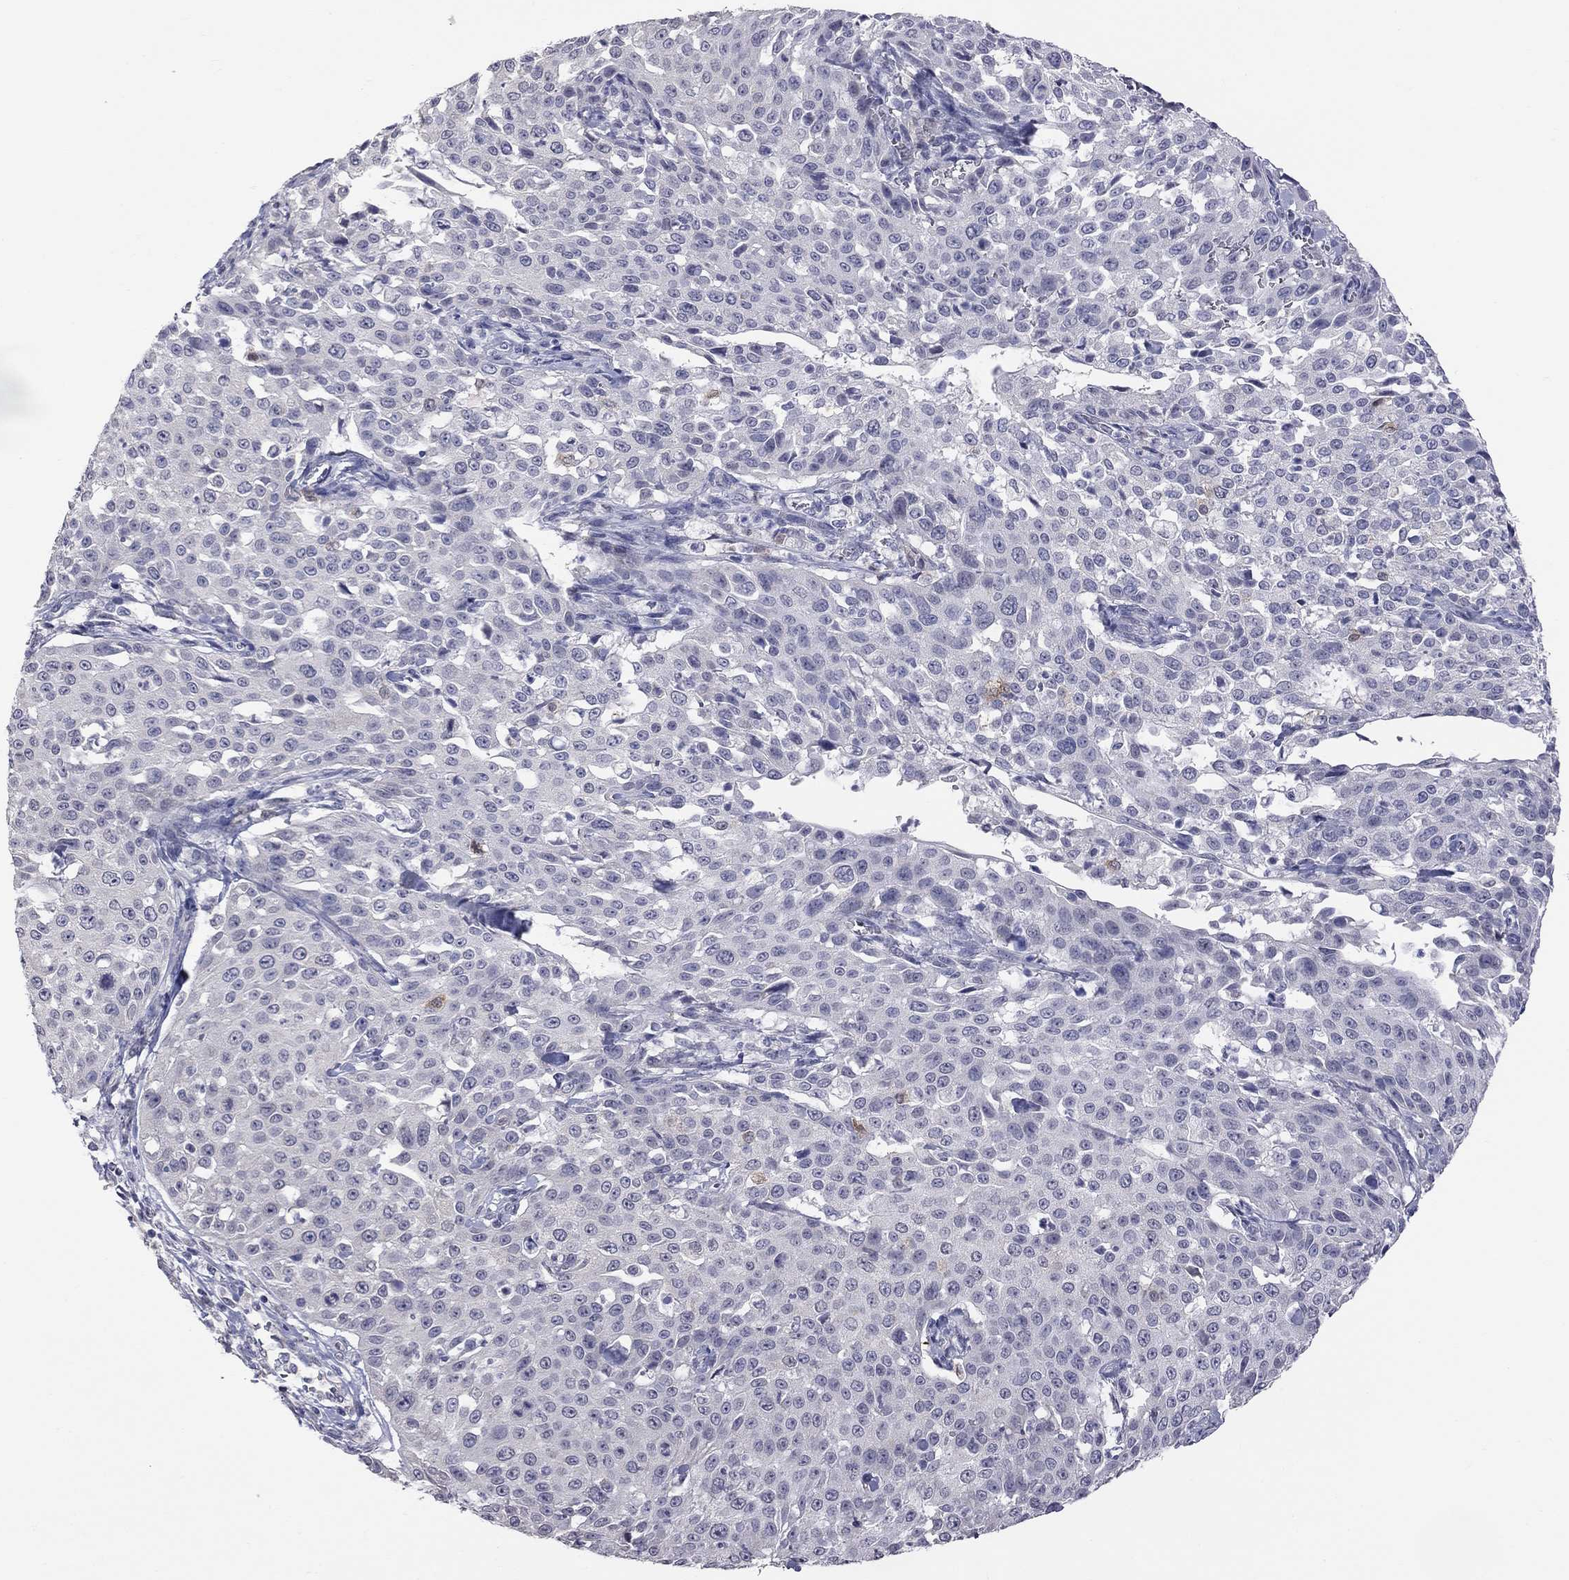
{"staining": {"intensity": "negative", "quantity": "none", "location": "none"}, "tissue": "cervical cancer", "cell_type": "Tumor cells", "image_type": "cancer", "snomed": [{"axis": "morphology", "description": "Squamous cell carcinoma, NOS"}, {"axis": "topography", "description": "Cervix"}], "caption": "Photomicrograph shows no significant protein expression in tumor cells of cervical cancer.", "gene": "HYLS1", "patient": {"sex": "female", "age": 26}}